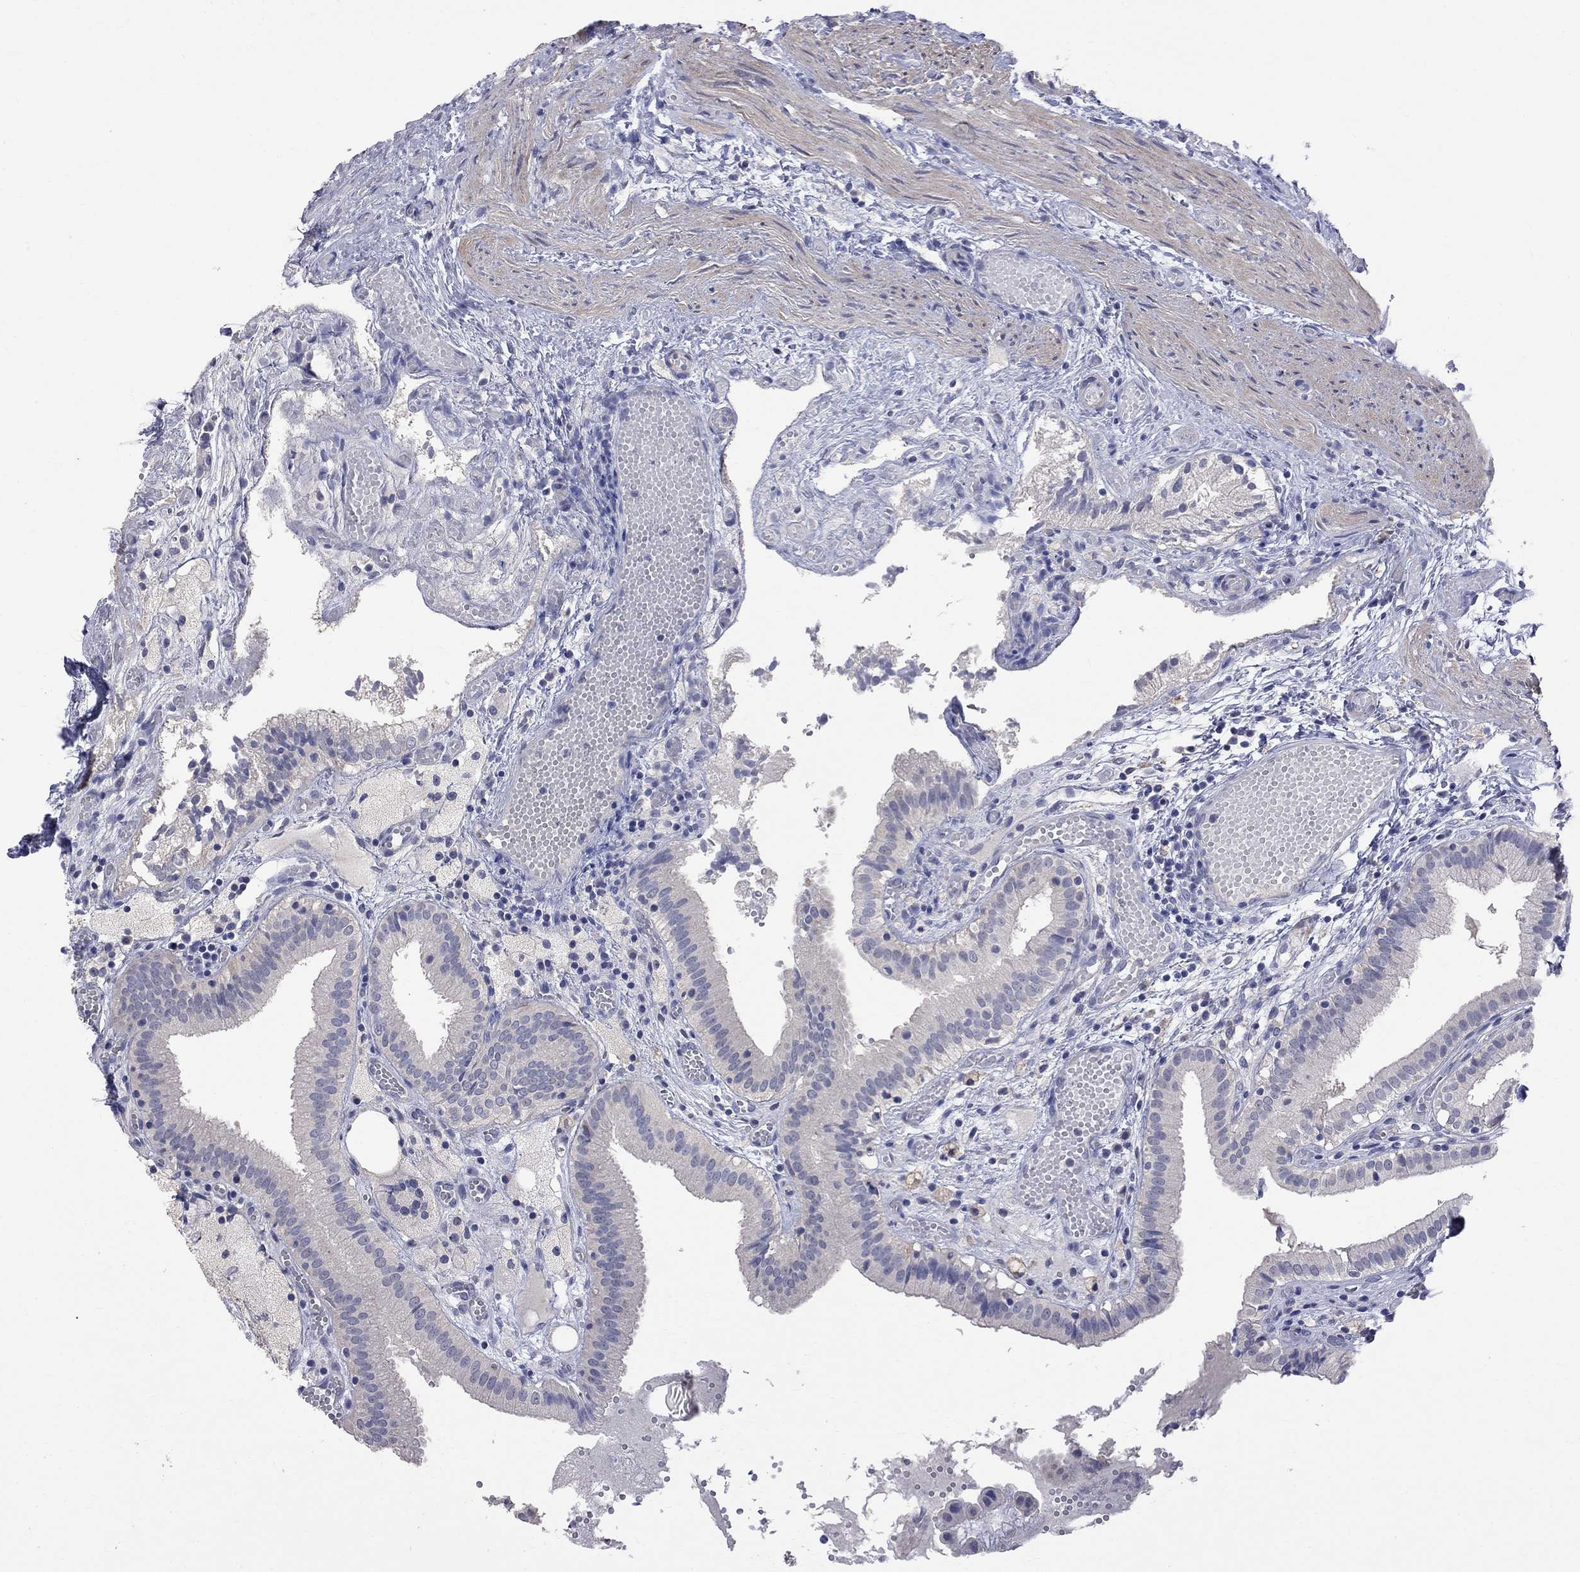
{"staining": {"intensity": "negative", "quantity": "none", "location": "none"}, "tissue": "gallbladder", "cell_type": "Glandular cells", "image_type": "normal", "snomed": [{"axis": "morphology", "description": "Normal tissue, NOS"}, {"axis": "topography", "description": "Gallbladder"}], "caption": "This micrograph is of unremarkable gallbladder stained with immunohistochemistry to label a protein in brown with the nuclei are counter-stained blue. There is no positivity in glandular cells. (Stains: DAB immunohistochemistry (IHC) with hematoxylin counter stain, Microscopy: brightfield microscopy at high magnification).", "gene": "CKAP2", "patient": {"sex": "female", "age": 24}}